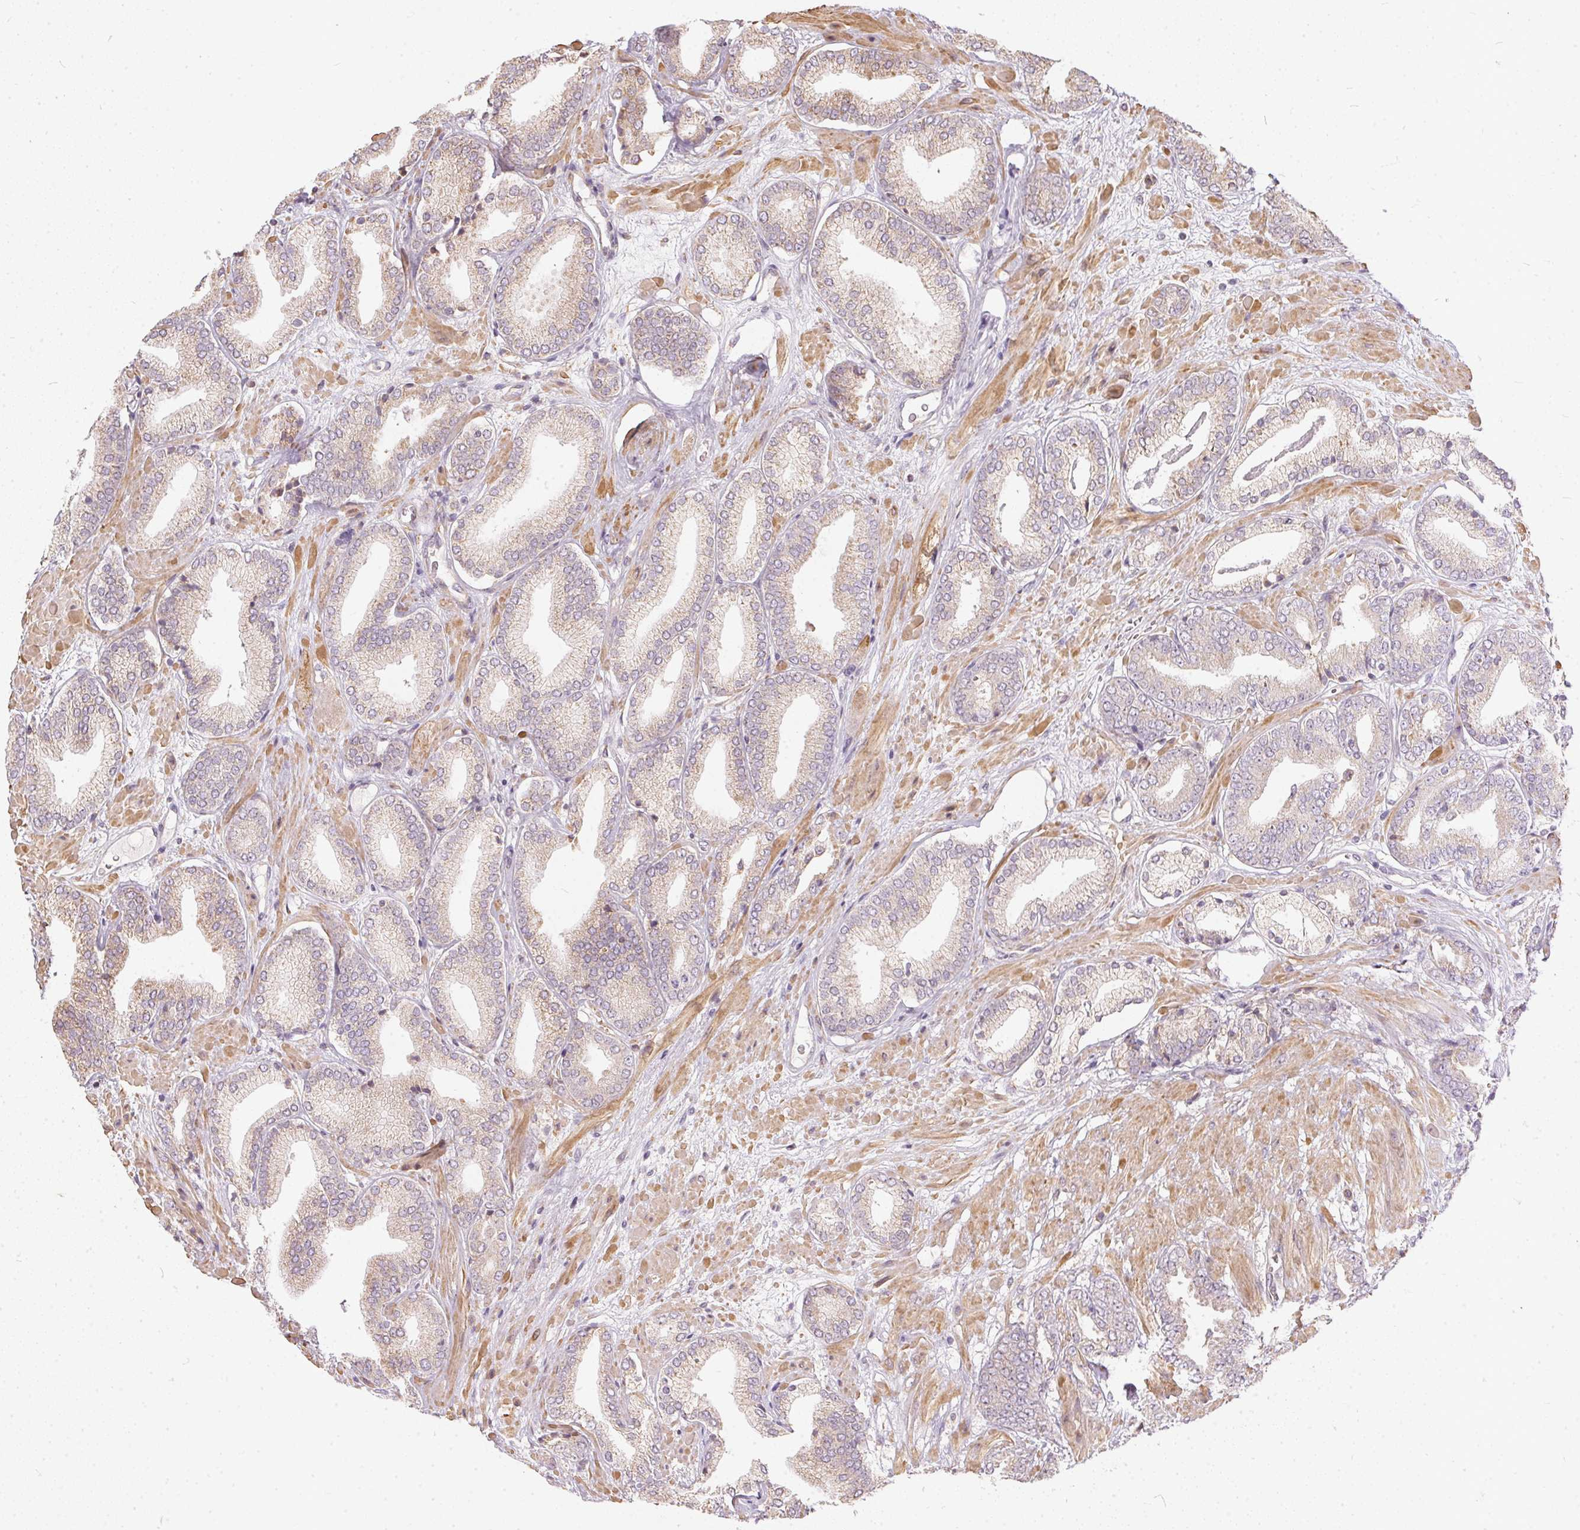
{"staining": {"intensity": "weak", "quantity": "<25%", "location": "cytoplasmic/membranous"}, "tissue": "prostate cancer", "cell_type": "Tumor cells", "image_type": "cancer", "snomed": [{"axis": "morphology", "description": "Adenocarcinoma, High grade"}, {"axis": "topography", "description": "Prostate"}], "caption": "High magnification brightfield microscopy of prostate cancer stained with DAB (3,3'-diaminobenzidine) (brown) and counterstained with hematoxylin (blue): tumor cells show no significant positivity.", "gene": "VWA5B2", "patient": {"sex": "male", "age": 56}}